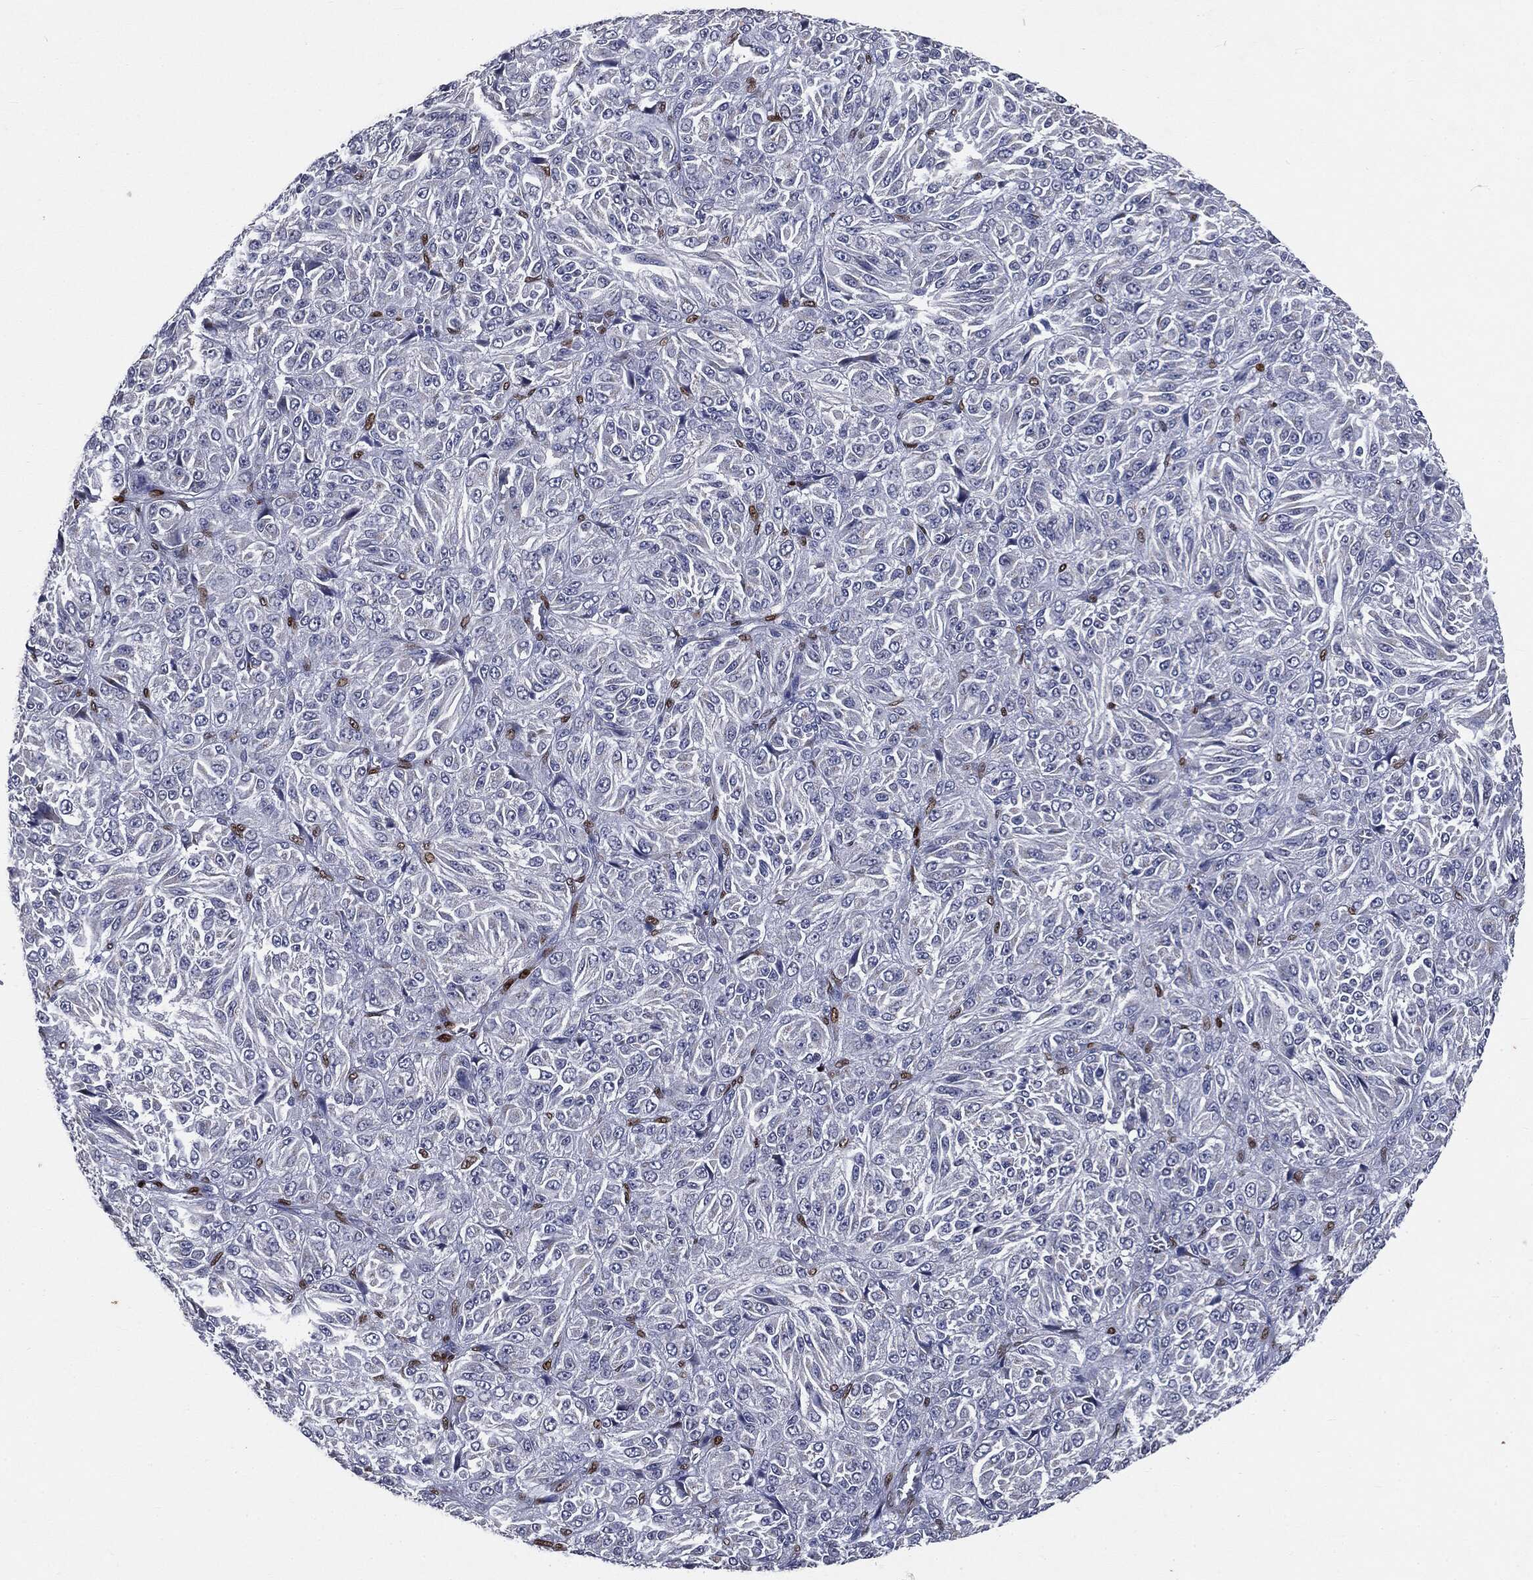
{"staining": {"intensity": "negative", "quantity": "none", "location": "none"}, "tissue": "melanoma", "cell_type": "Tumor cells", "image_type": "cancer", "snomed": [{"axis": "morphology", "description": "Malignant melanoma, Metastatic site"}, {"axis": "topography", "description": "Brain"}], "caption": "A histopathology image of melanoma stained for a protein exhibits no brown staining in tumor cells.", "gene": "CASD1", "patient": {"sex": "female", "age": 56}}